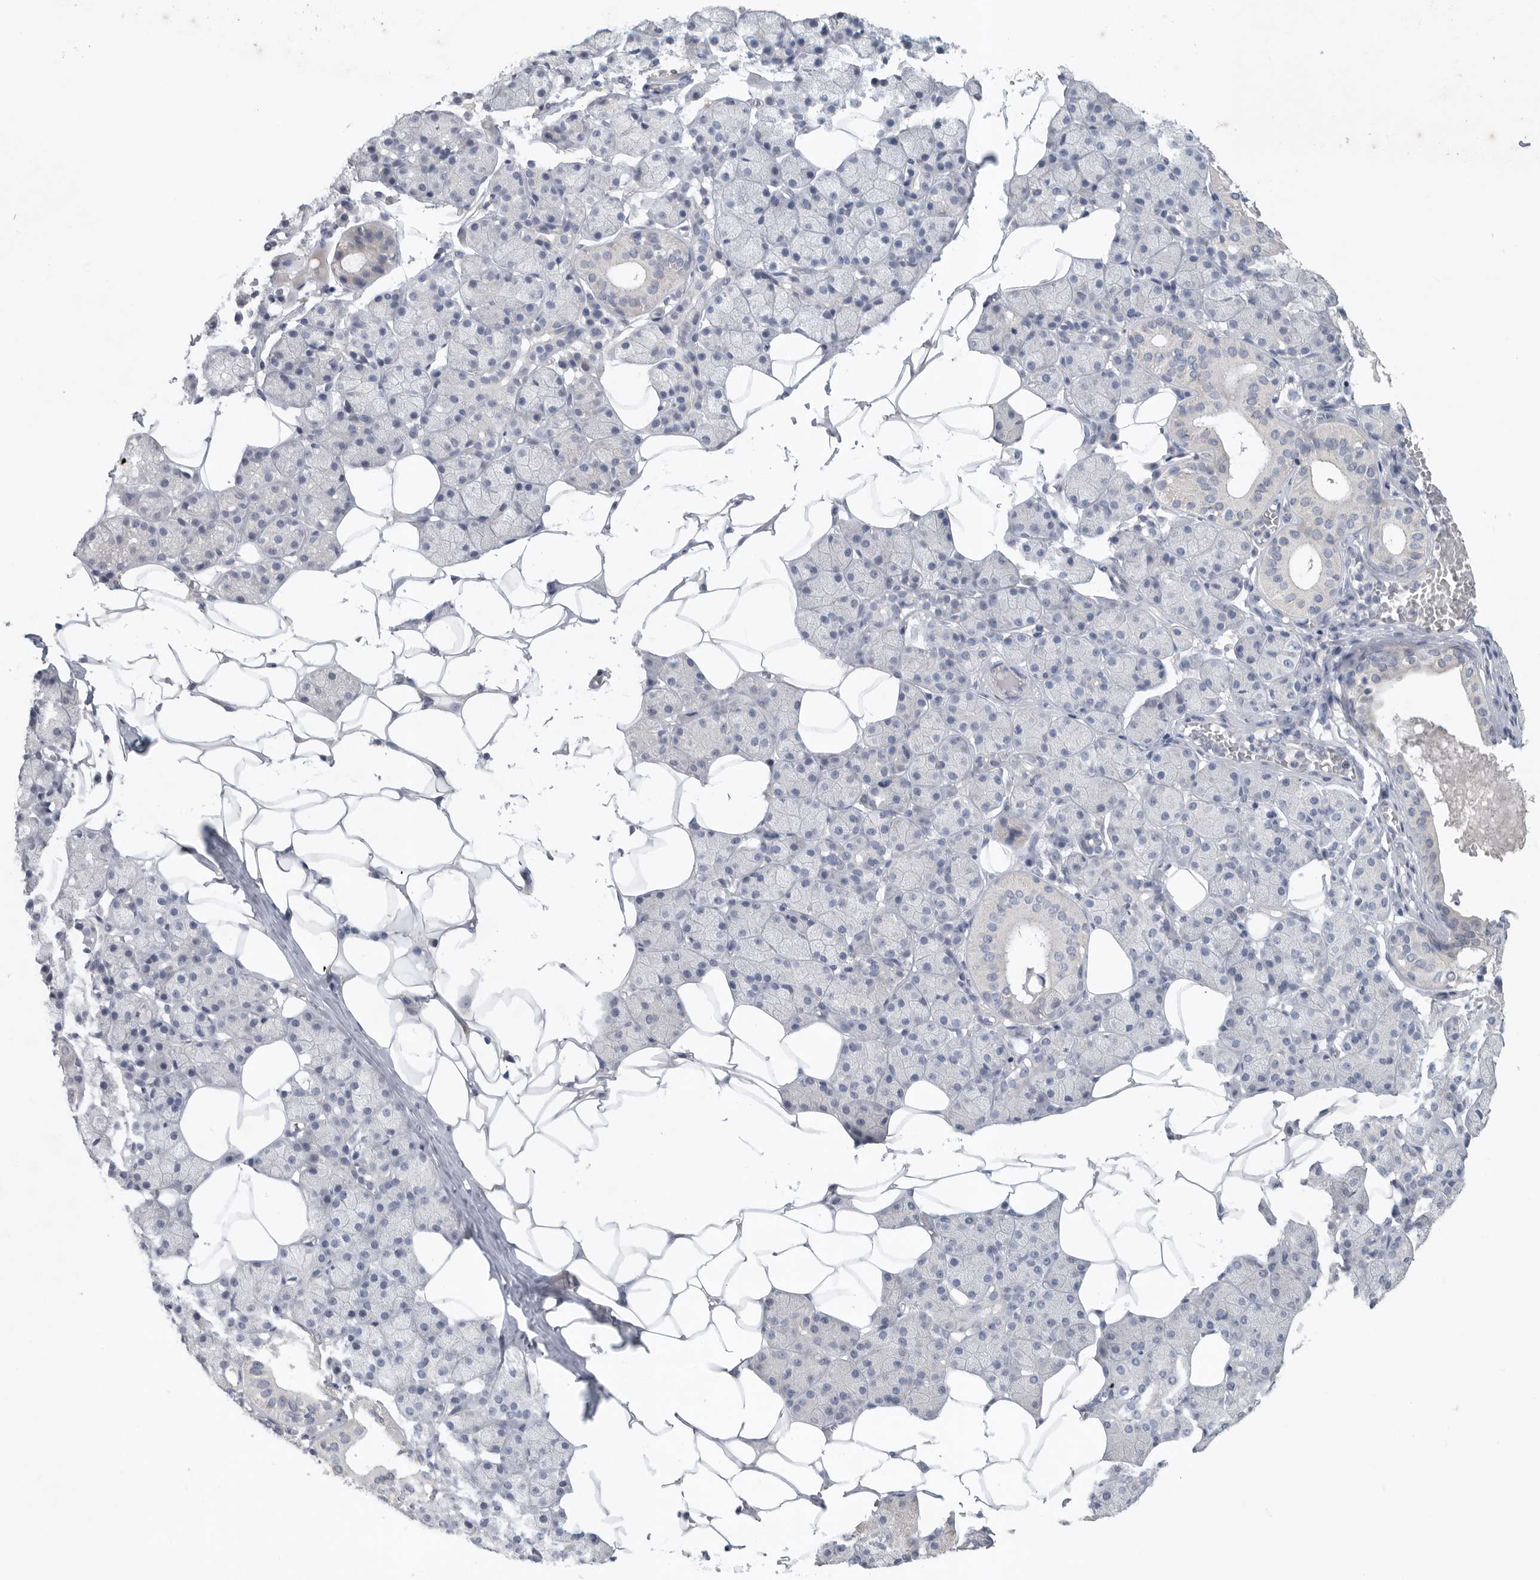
{"staining": {"intensity": "negative", "quantity": "none", "location": "none"}, "tissue": "salivary gland", "cell_type": "Glandular cells", "image_type": "normal", "snomed": [{"axis": "morphology", "description": "Normal tissue, NOS"}, {"axis": "topography", "description": "Salivary gland"}], "caption": "Immunohistochemistry (IHC) photomicrograph of unremarkable human salivary gland stained for a protein (brown), which displays no expression in glandular cells.", "gene": "REG4", "patient": {"sex": "female", "age": 33}}